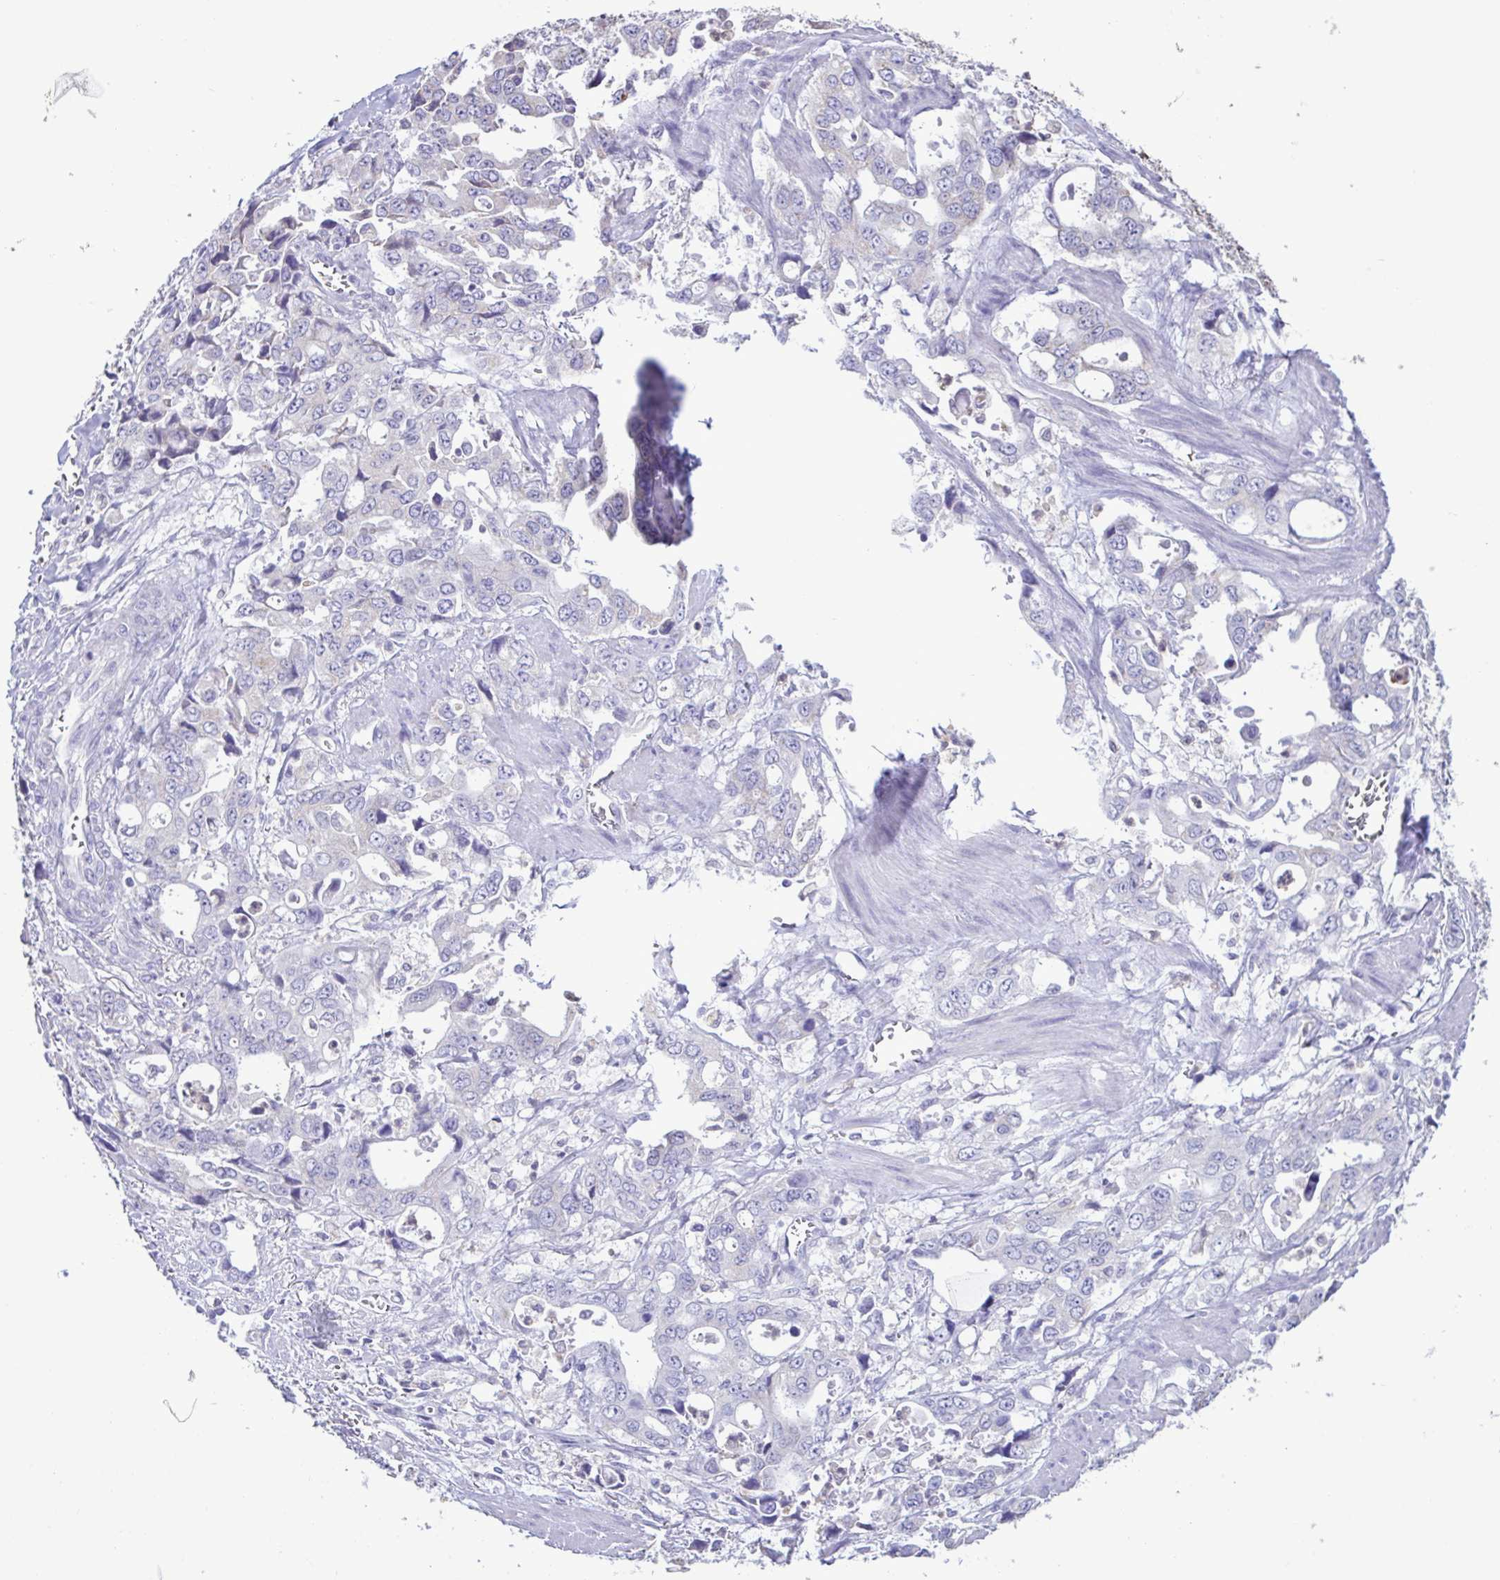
{"staining": {"intensity": "negative", "quantity": "none", "location": "none"}, "tissue": "stomach cancer", "cell_type": "Tumor cells", "image_type": "cancer", "snomed": [{"axis": "morphology", "description": "Adenocarcinoma, NOS"}, {"axis": "topography", "description": "Stomach, upper"}], "caption": "Immunohistochemical staining of human stomach cancer (adenocarcinoma) displays no significant positivity in tumor cells.", "gene": "CBY2", "patient": {"sex": "male", "age": 74}}